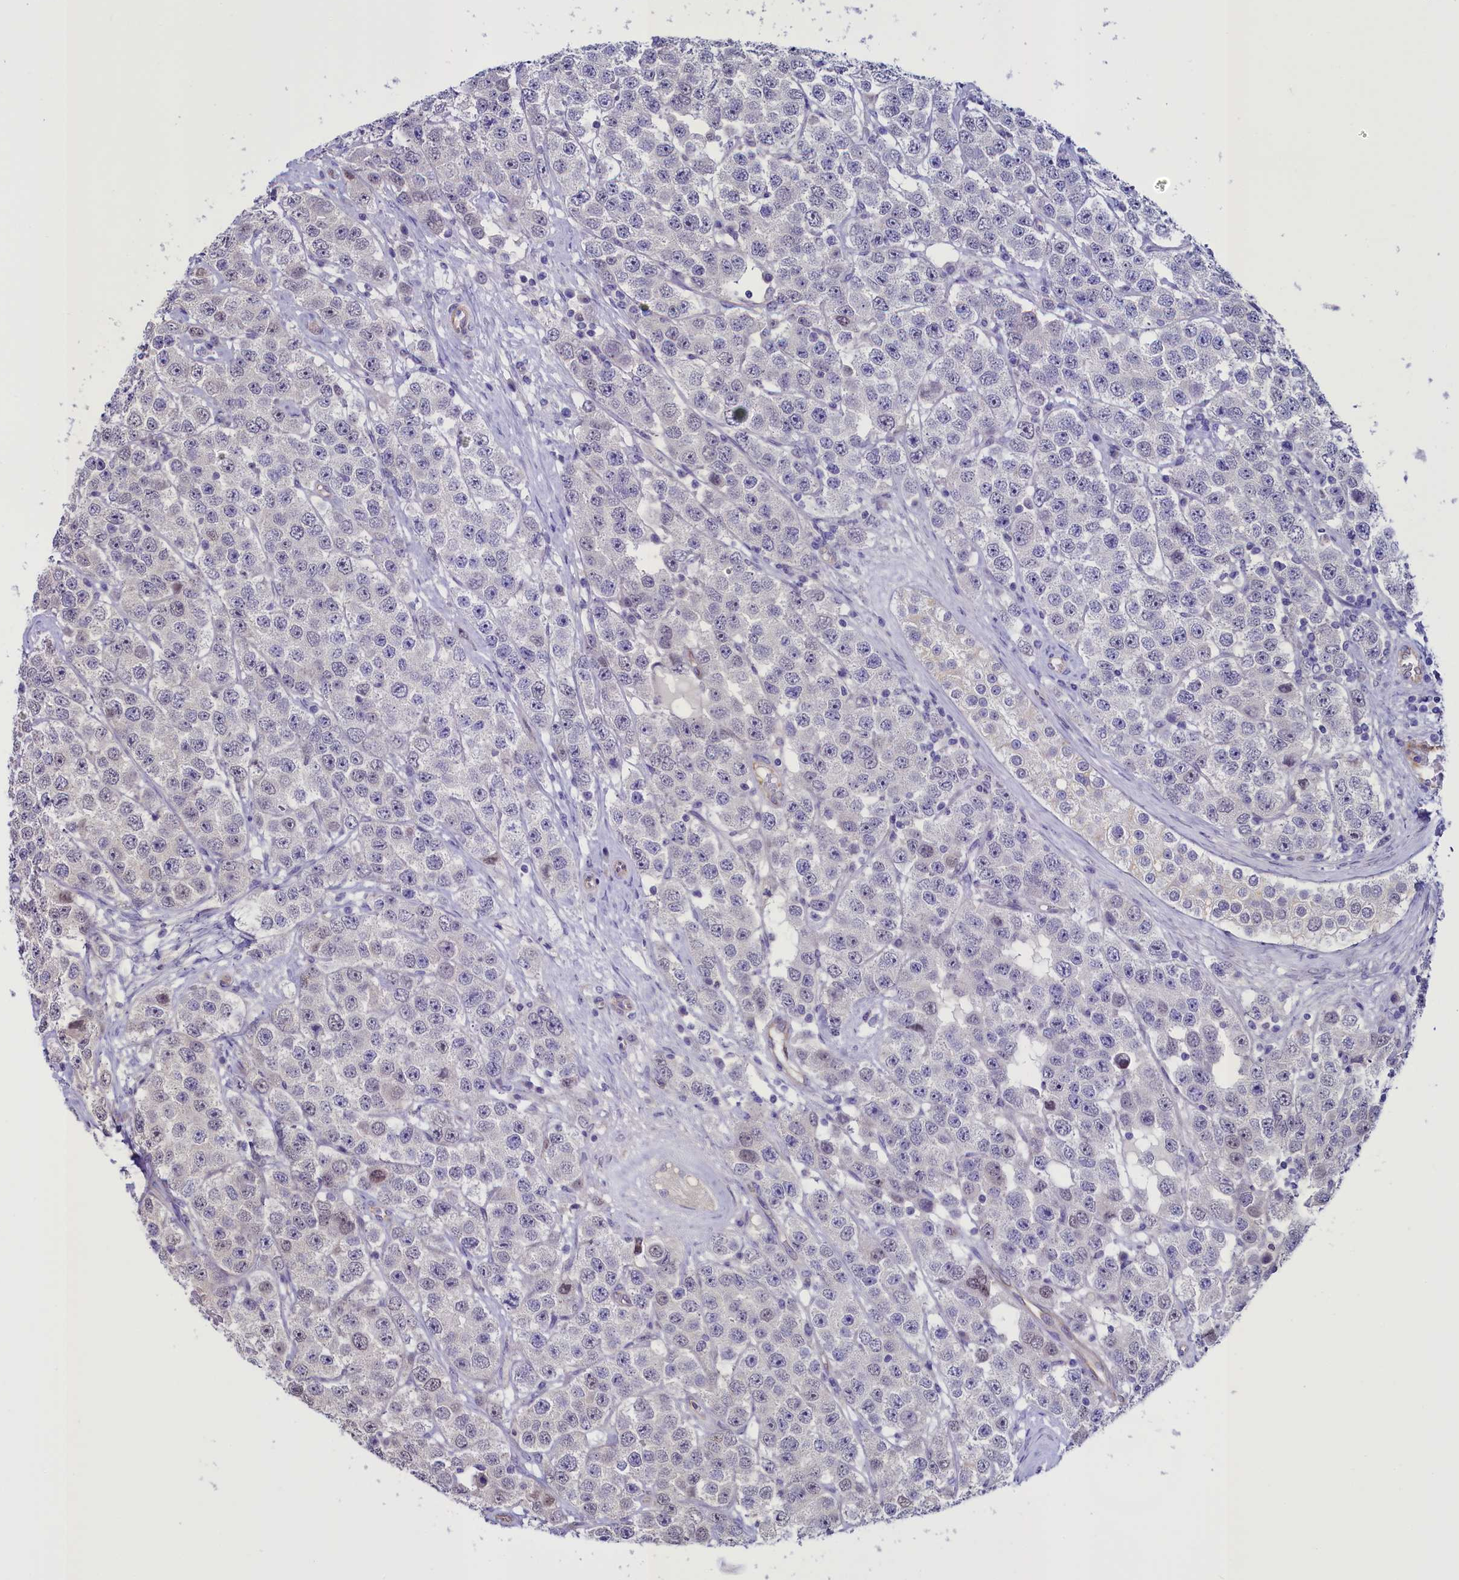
{"staining": {"intensity": "negative", "quantity": "none", "location": "none"}, "tissue": "testis cancer", "cell_type": "Tumor cells", "image_type": "cancer", "snomed": [{"axis": "morphology", "description": "Seminoma, NOS"}, {"axis": "topography", "description": "Testis"}], "caption": "An immunohistochemistry (IHC) histopathology image of testis seminoma is shown. There is no staining in tumor cells of testis seminoma. (Stains: DAB IHC with hematoxylin counter stain, Microscopy: brightfield microscopy at high magnification).", "gene": "PDILT", "patient": {"sex": "male", "age": 28}}